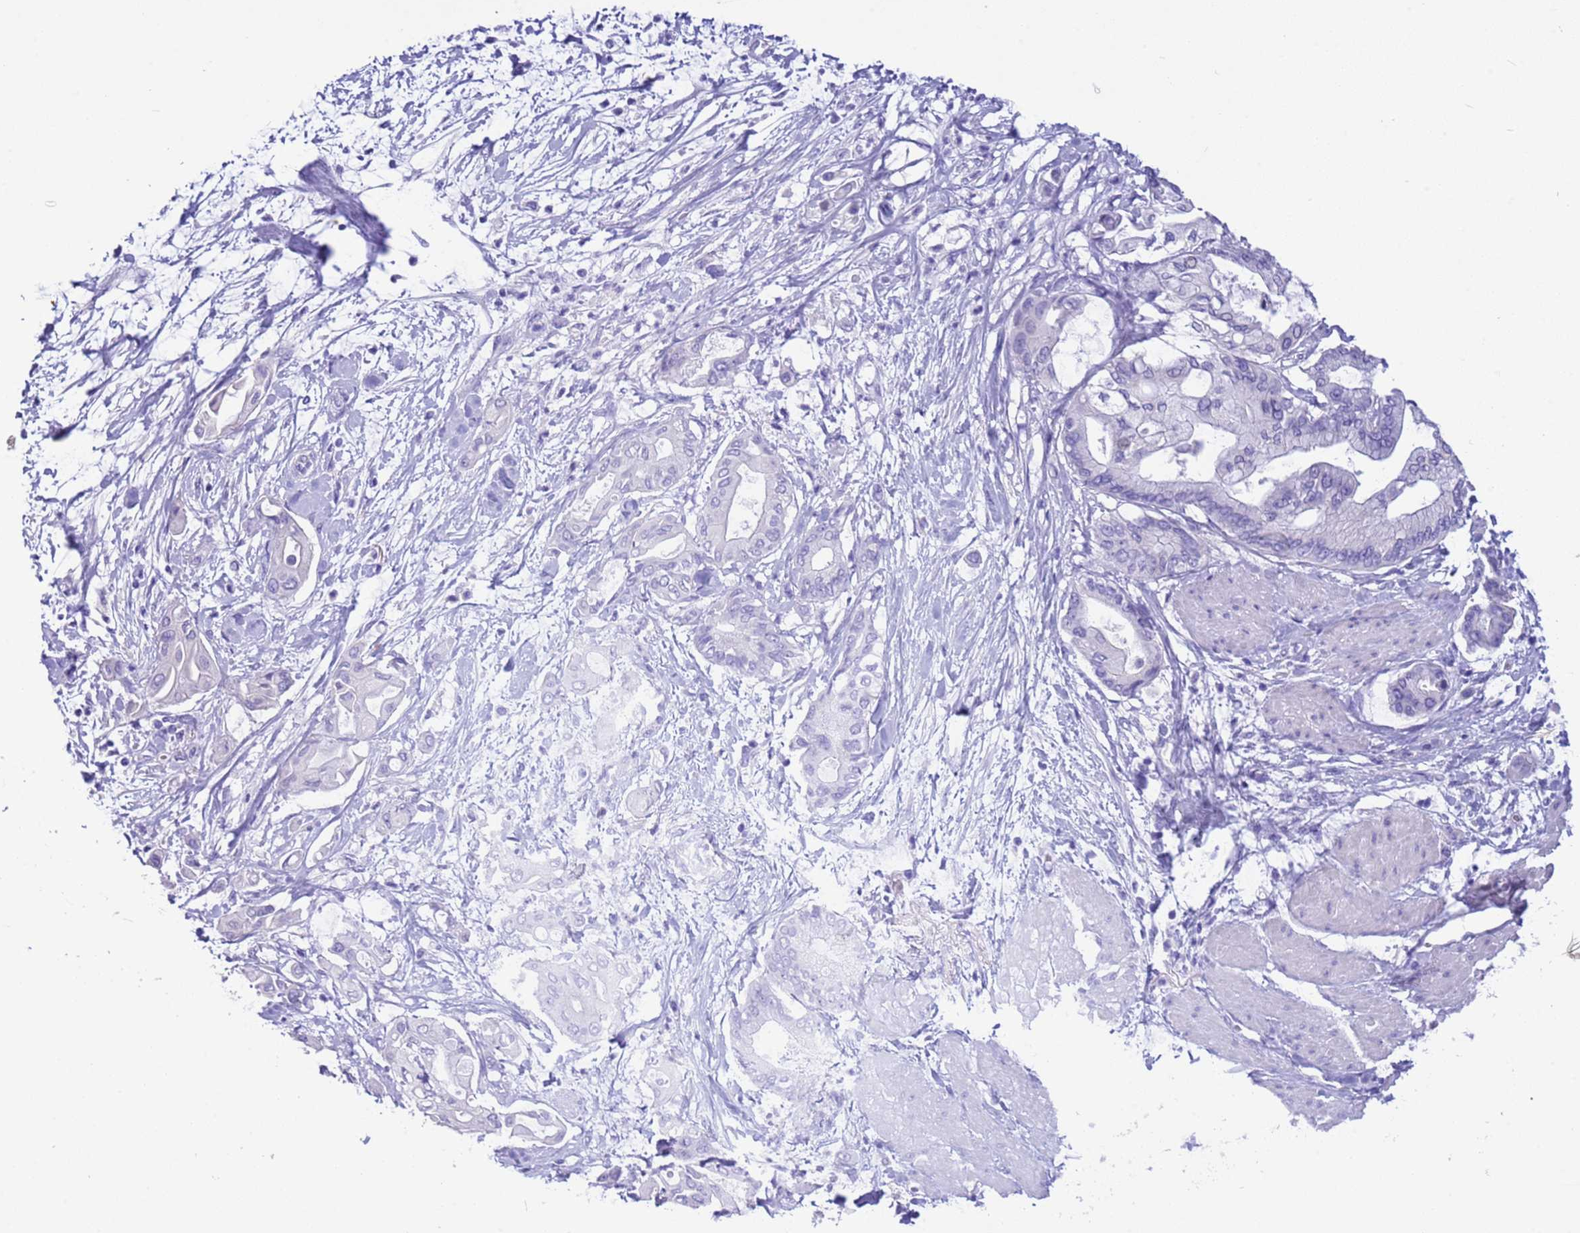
{"staining": {"intensity": "negative", "quantity": "none", "location": "none"}, "tissue": "pancreatic cancer", "cell_type": "Tumor cells", "image_type": "cancer", "snomed": [{"axis": "morphology", "description": "Adenocarcinoma, NOS"}, {"axis": "morphology", "description": "Adenocarcinoma, metastatic, NOS"}, {"axis": "topography", "description": "Lymph node"}, {"axis": "topography", "description": "Pancreas"}, {"axis": "topography", "description": "Duodenum"}], "caption": "Tumor cells show no significant positivity in pancreatic cancer.", "gene": "CPB1", "patient": {"sex": "female", "age": 64}}